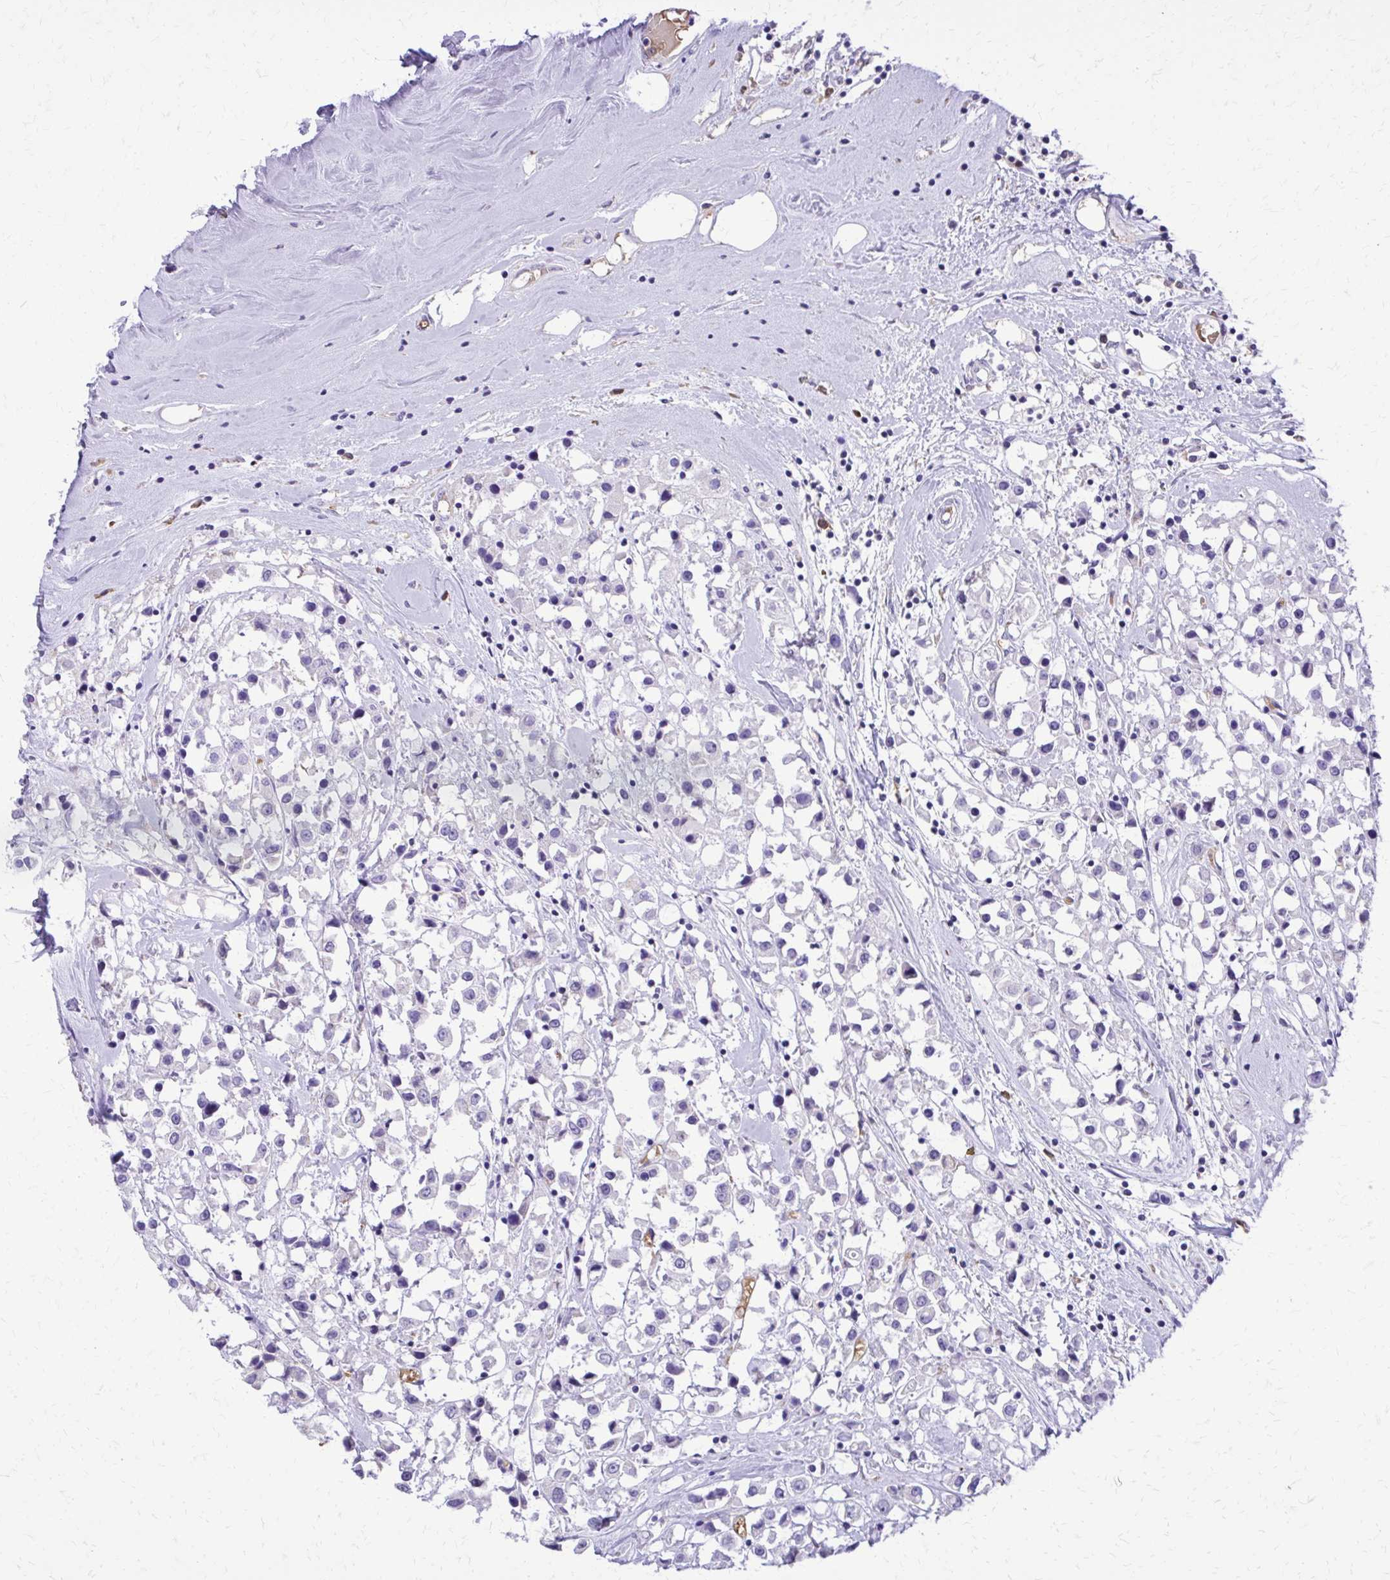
{"staining": {"intensity": "negative", "quantity": "none", "location": "none"}, "tissue": "breast cancer", "cell_type": "Tumor cells", "image_type": "cancer", "snomed": [{"axis": "morphology", "description": "Duct carcinoma"}, {"axis": "topography", "description": "Breast"}], "caption": "A micrograph of breast cancer (infiltrating ductal carcinoma) stained for a protein displays no brown staining in tumor cells.", "gene": "CAT", "patient": {"sex": "female", "age": 61}}